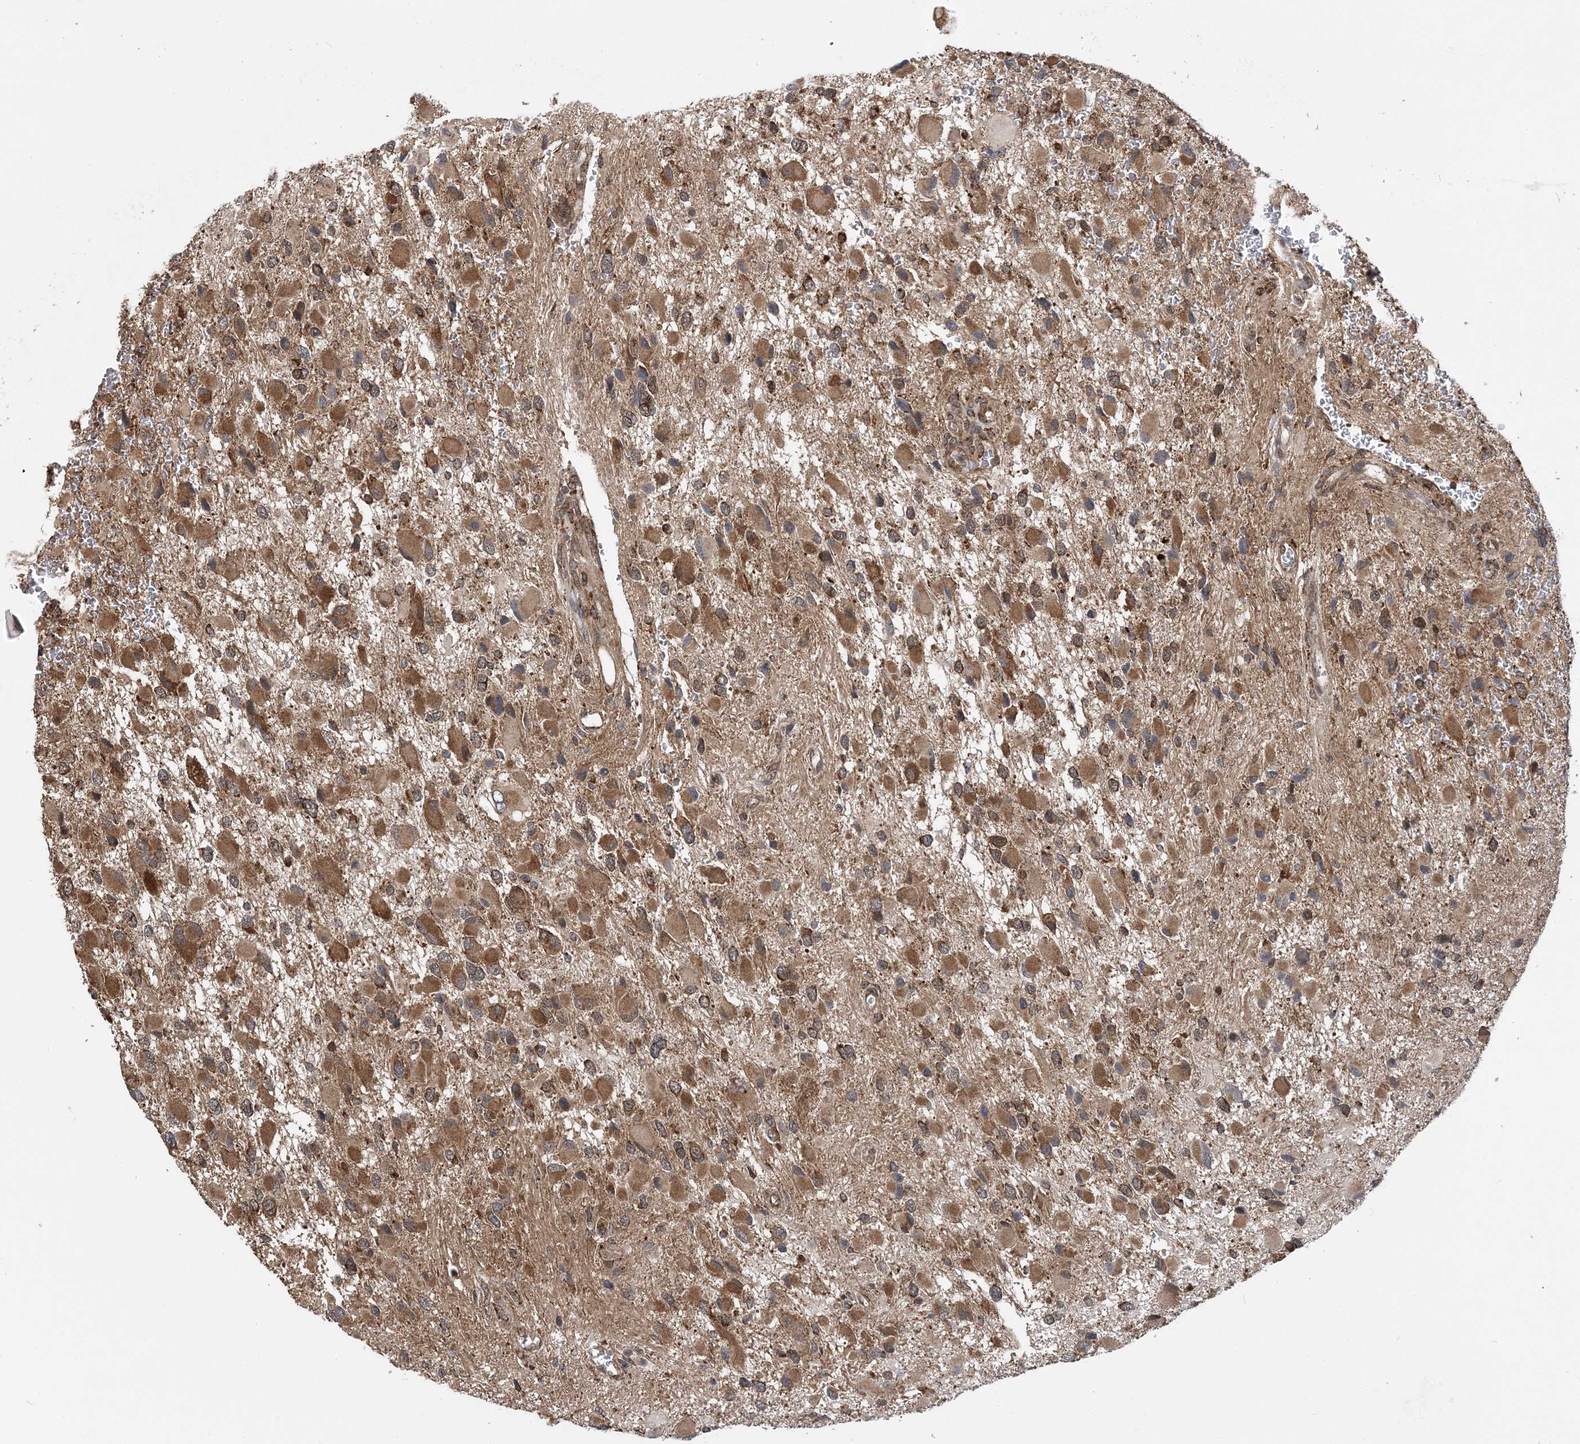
{"staining": {"intensity": "moderate", "quantity": ">75%", "location": "cytoplasmic/membranous"}, "tissue": "glioma", "cell_type": "Tumor cells", "image_type": "cancer", "snomed": [{"axis": "morphology", "description": "Glioma, malignant, High grade"}, {"axis": "topography", "description": "Brain"}], "caption": "Glioma stained for a protein reveals moderate cytoplasmic/membranous positivity in tumor cells.", "gene": "PCBP1", "patient": {"sex": "male", "age": 53}}